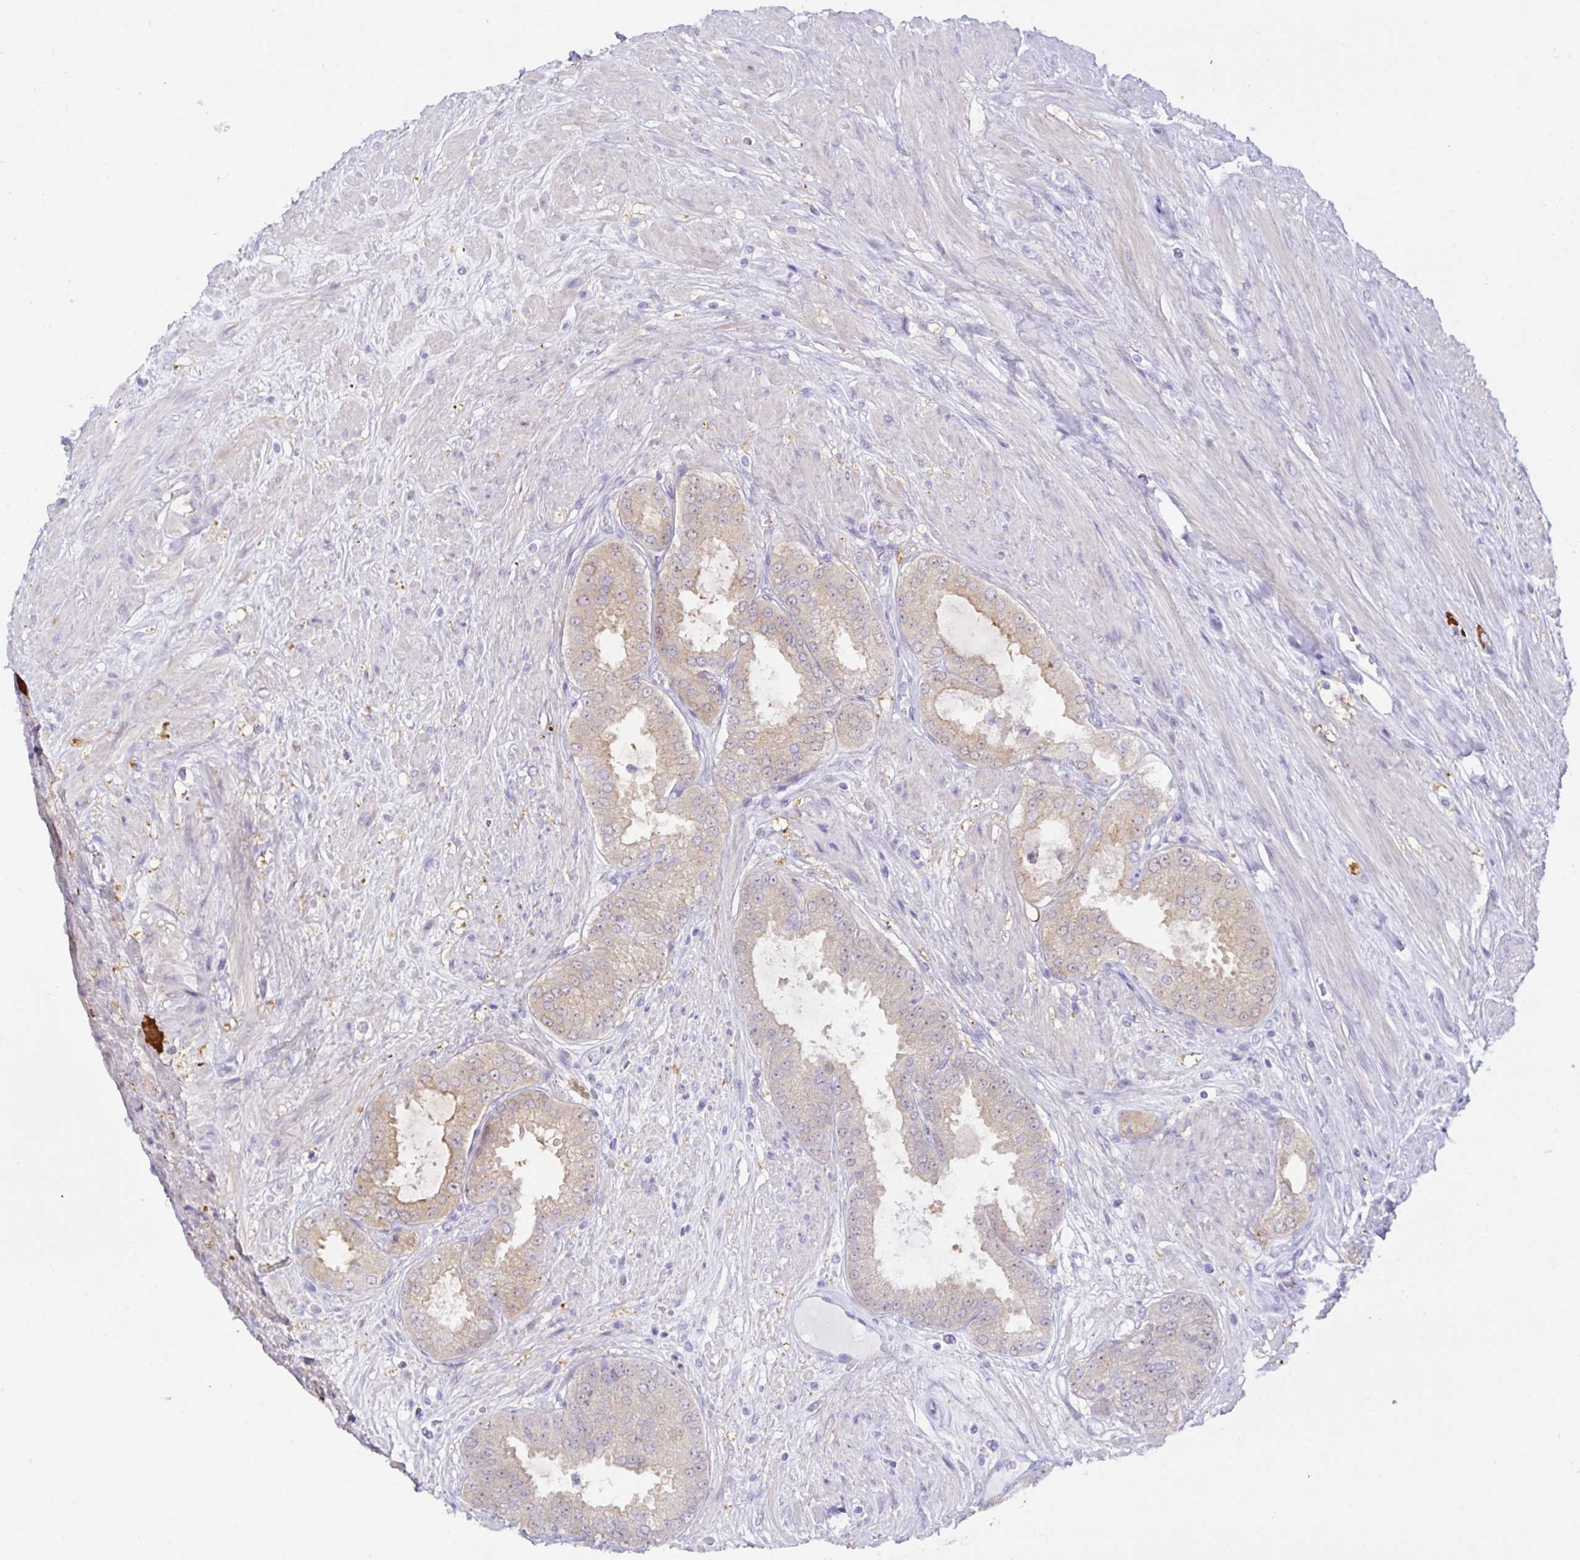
{"staining": {"intensity": "weak", "quantity": "25%-75%", "location": "cytoplasmic/membranous"}, "tissue": "prostate cancer", "cell_type": "Tumor cells", "image_type": "cancer", "snomed": [{"axis": "morphology", "description": "Adenocarcinoma, High grade"}, {"axis": "topography", "description": "Prostate"}], "caption": "Prostate cancer tissue shows weak cytoplasmic/membranous staining in about 25%-75% of tumor cells, visualized by immunohistochemistry.", "gene": "MON2", "patient": {"sex": "male", "age": 71}}